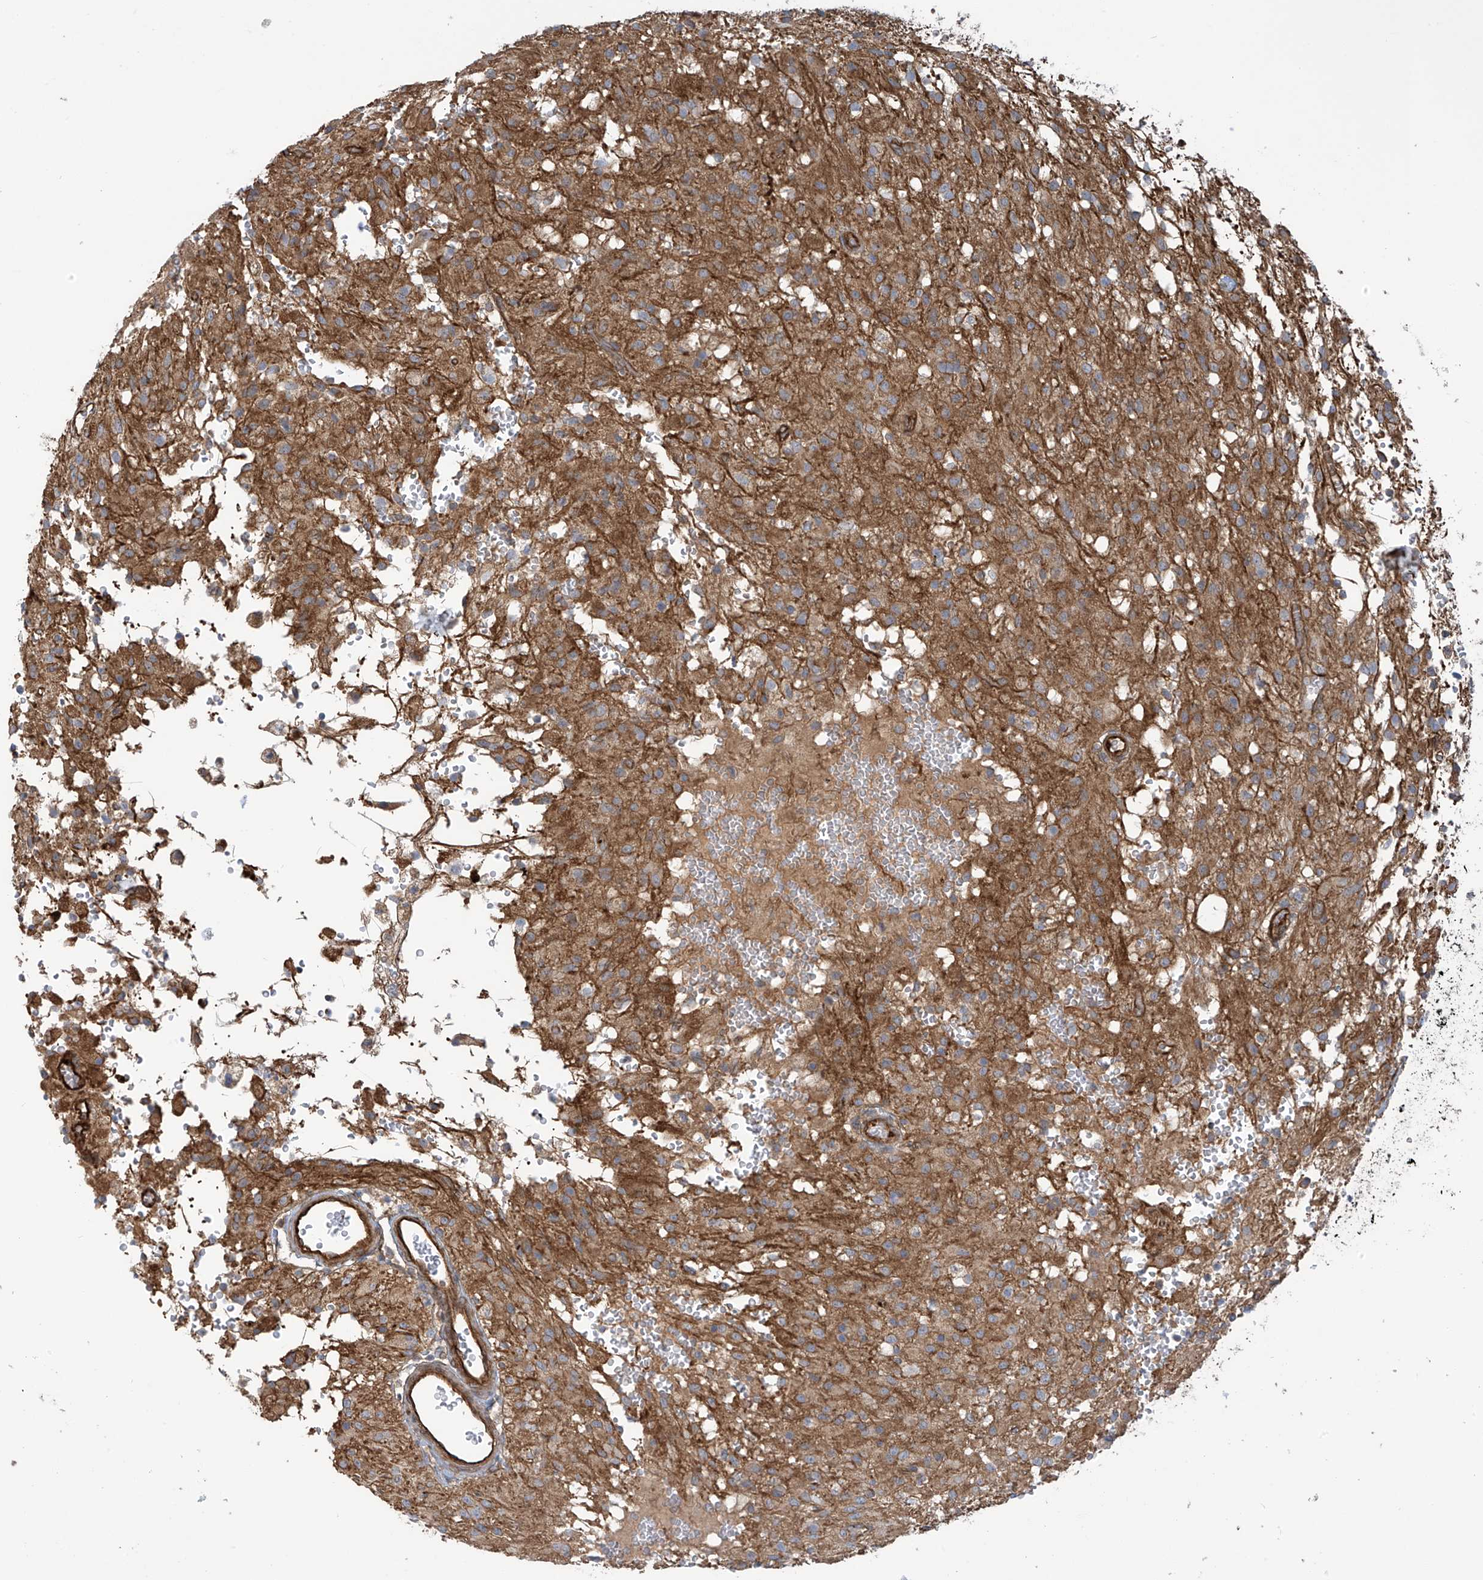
{"staining": {"intensity": "moderate", "quantity": "25%-75%", "location": "cytoplasmic/membranous"}, "tissue": "glioma", "cell_type": "Tumor cells", "image_type": "cancer", "snomed": [{"axis": "morphology", "description": "Glioma, malignant, High grade"}, {"axis": "topography", "description": "Brain"}], "caption": "High-grade glioma (malignant) stained with immunohistochemistry shows moderate cytoplasmic/membranous expression in approximately 25%-75% of tumor cells. (Stains: DAB in brown, nuclei in blue, Microscopy: brightfield microscopy at high magnification).", "gene": "SLC9A2", "patient": {"sex": "female", "age": 59}}